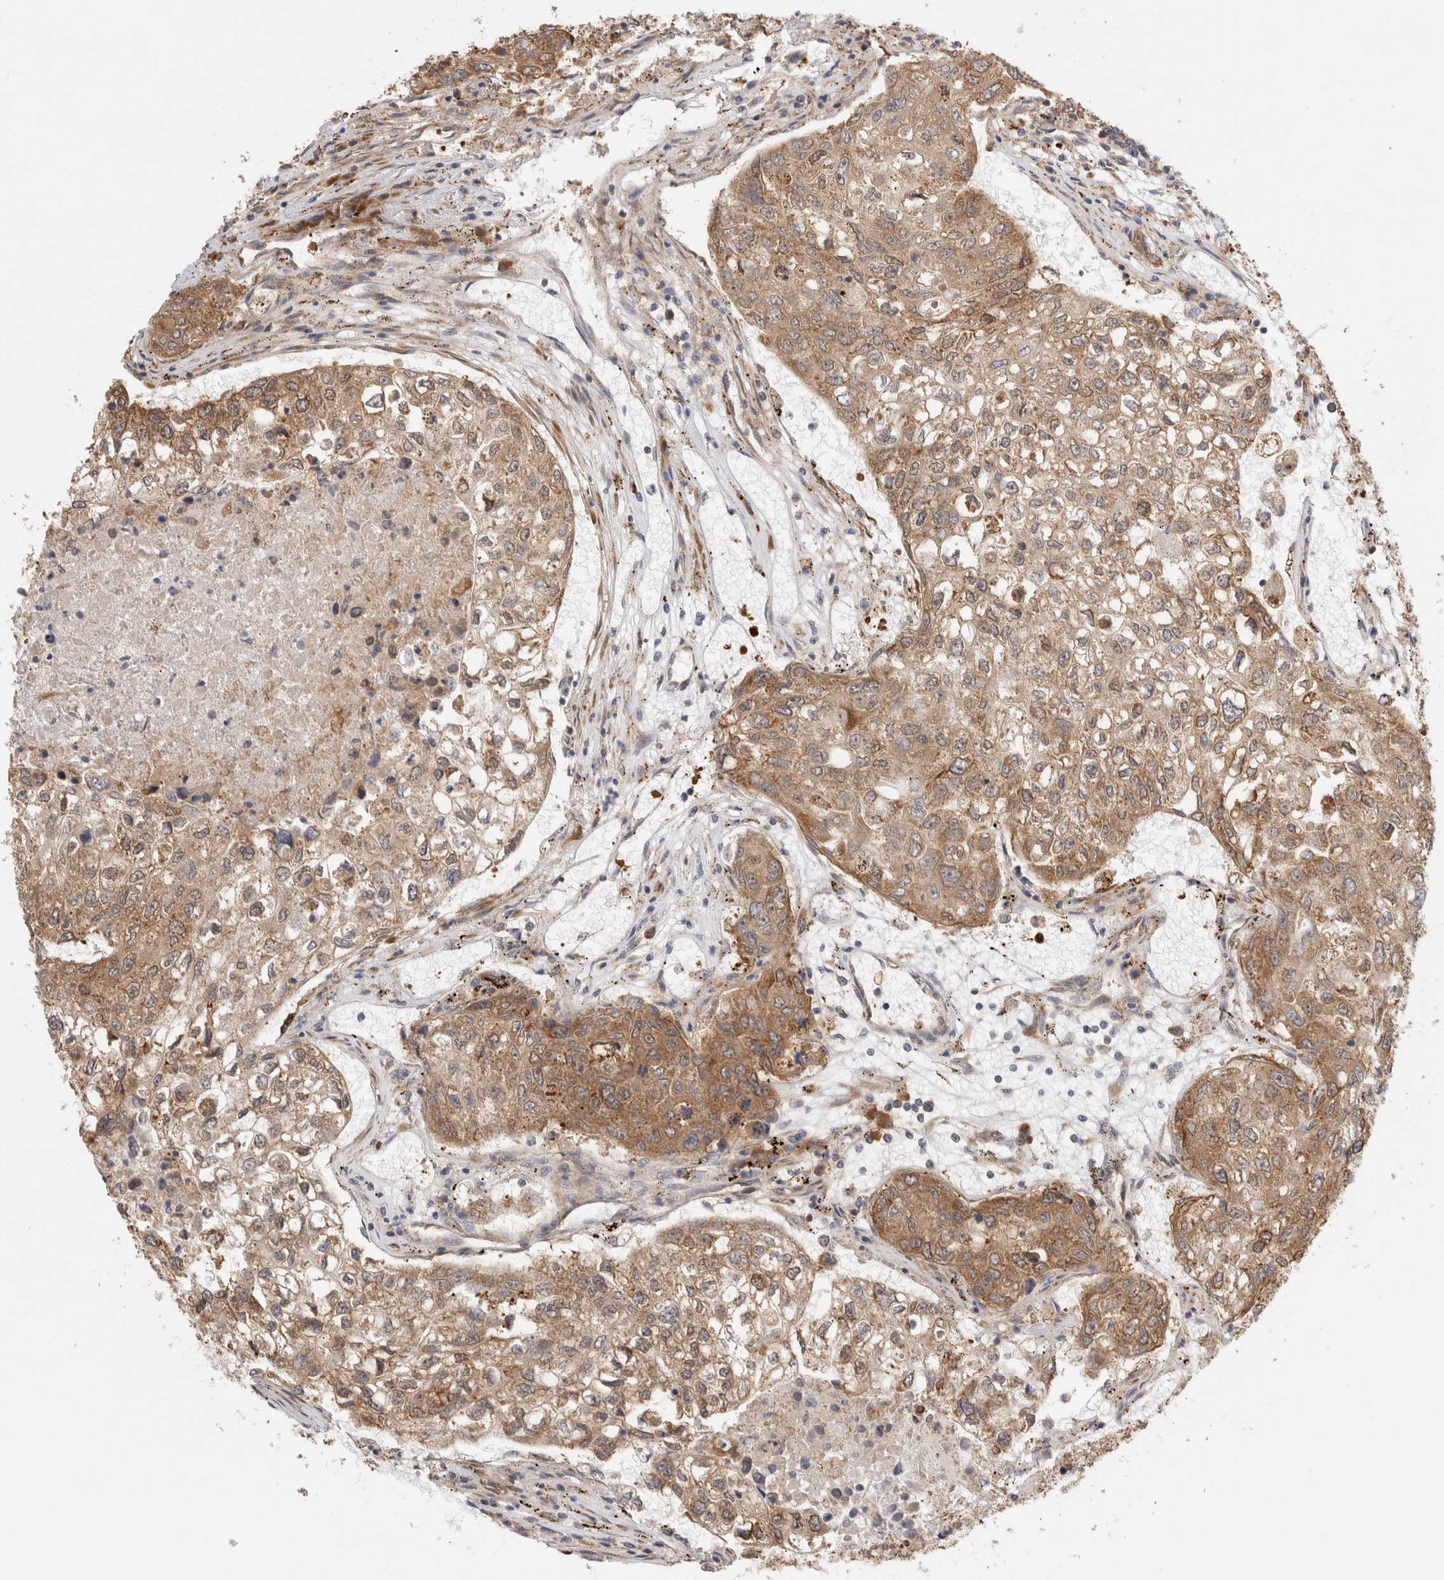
{"staining": {"intensity": "moderate", "quantity": ">75%", "location": "cytoplasmic/membranous"}, "tissue": "urothelial cancer", "cell_type": "Tumor cells", "image_type": "cancer", "snomed": [{"axis": "morphology", "description": "Urothelial carcinoma, High grade"}, {"axis": "topography", "description": "Lymph node"}, {"axis": "topography", "description": "Urinary bladder"}], "caption": "About >75% of tumor cells in urothelial cancer exhibit moderate cytoplasmic/membranous protein expression as visualized by brown immunohistochemical staining.", "gene": "ACTL9", "patient": {"sex": "male", "age": 51}}